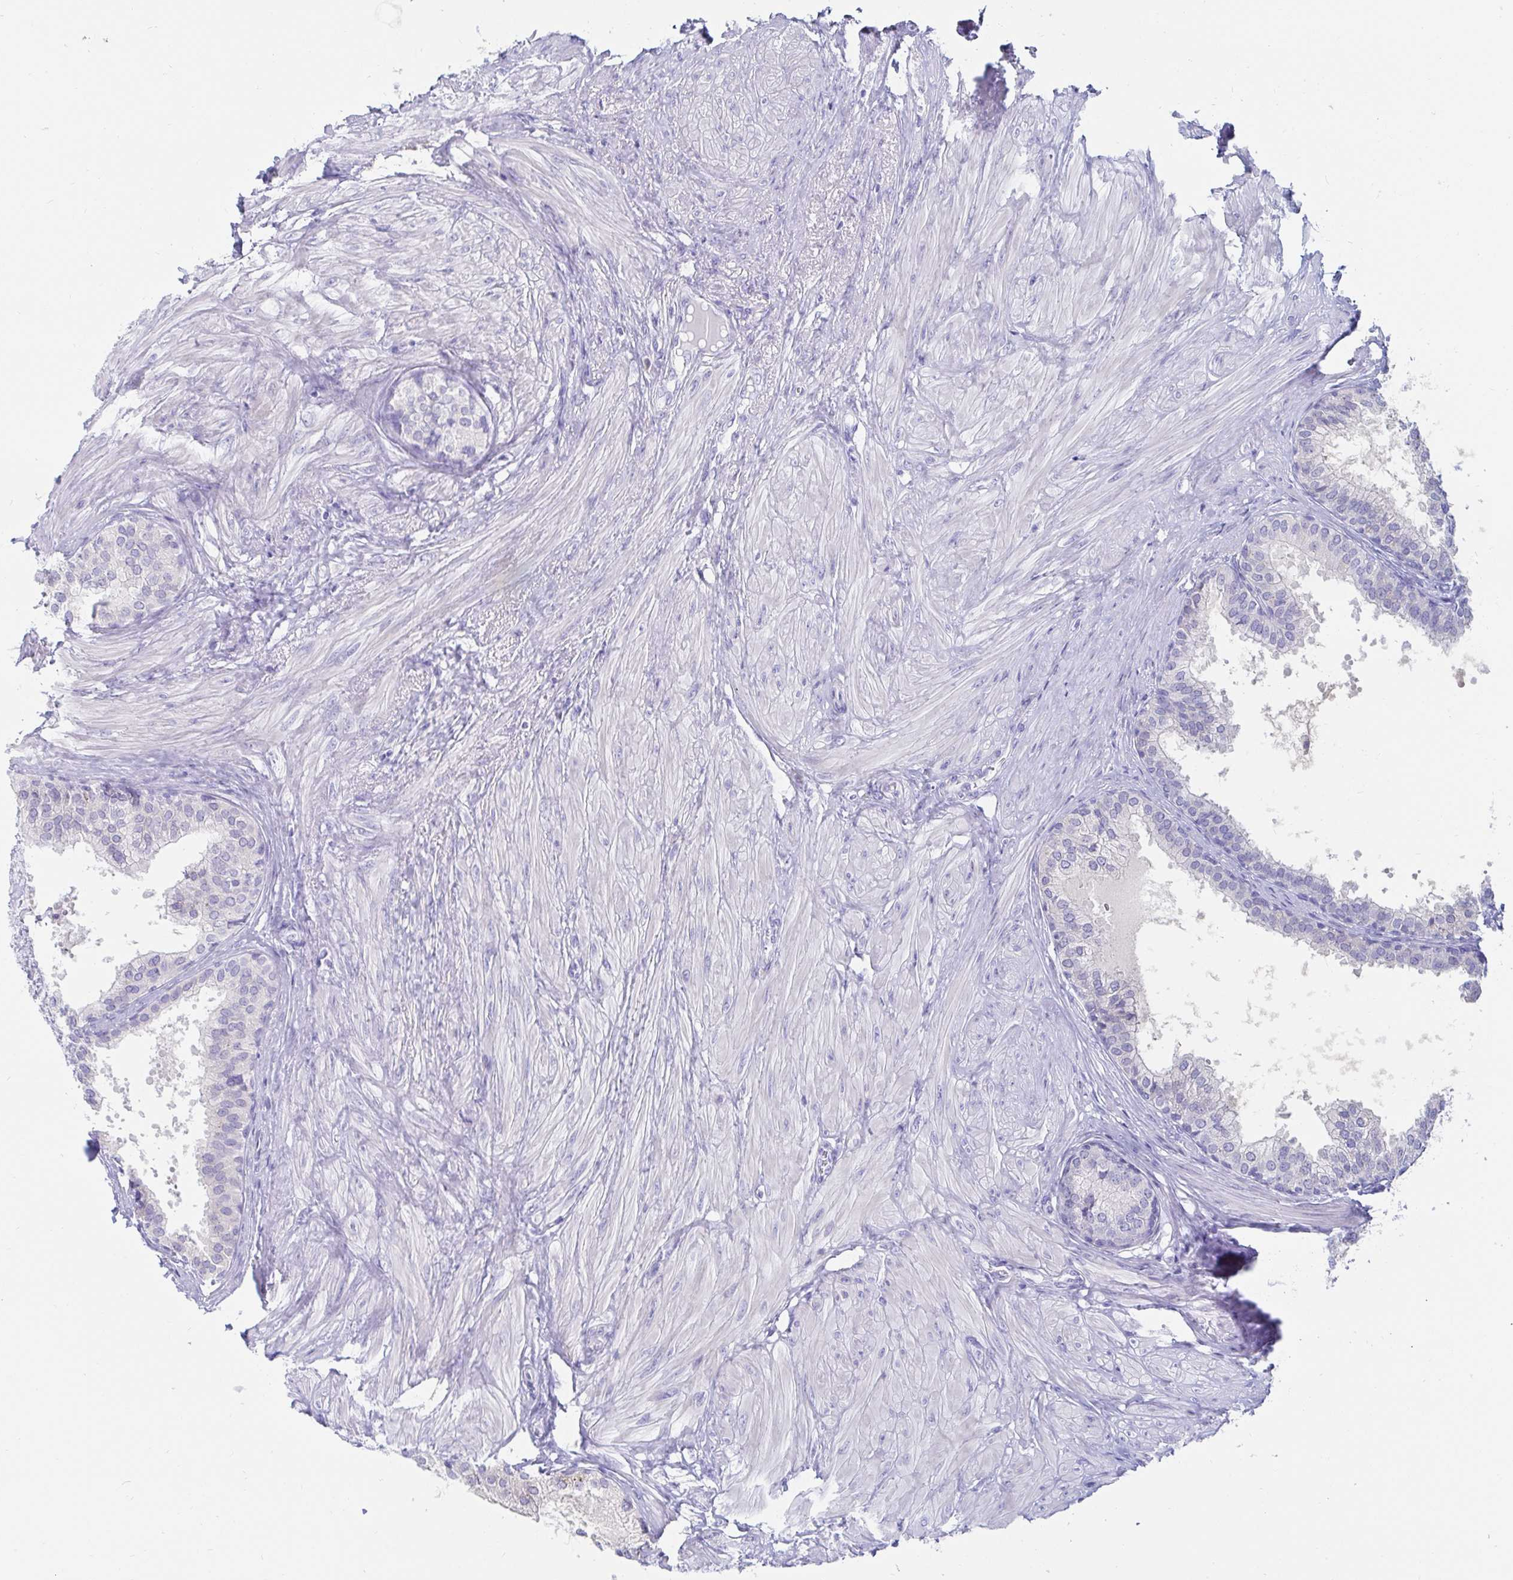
{"staining": {"intensity": "negative", "quantity": "none", "location": "none"}, "tissue": "prostate", "cell_type": "Glandular cells", "image_type": "normal", "snomed": [{"axis": "morphology", "description": "Normal tissue, NOS"}, {"axis": "topography", "description": "Prostate"}, {"axis": "topography", "description": "Peripheral nerve tissue"}], "caption": "Micrograph shows no significant protein expression in glandular cells of normal prostate.", "gene": "C4orf17", "patient": {"sex": "male", "age": 55}}